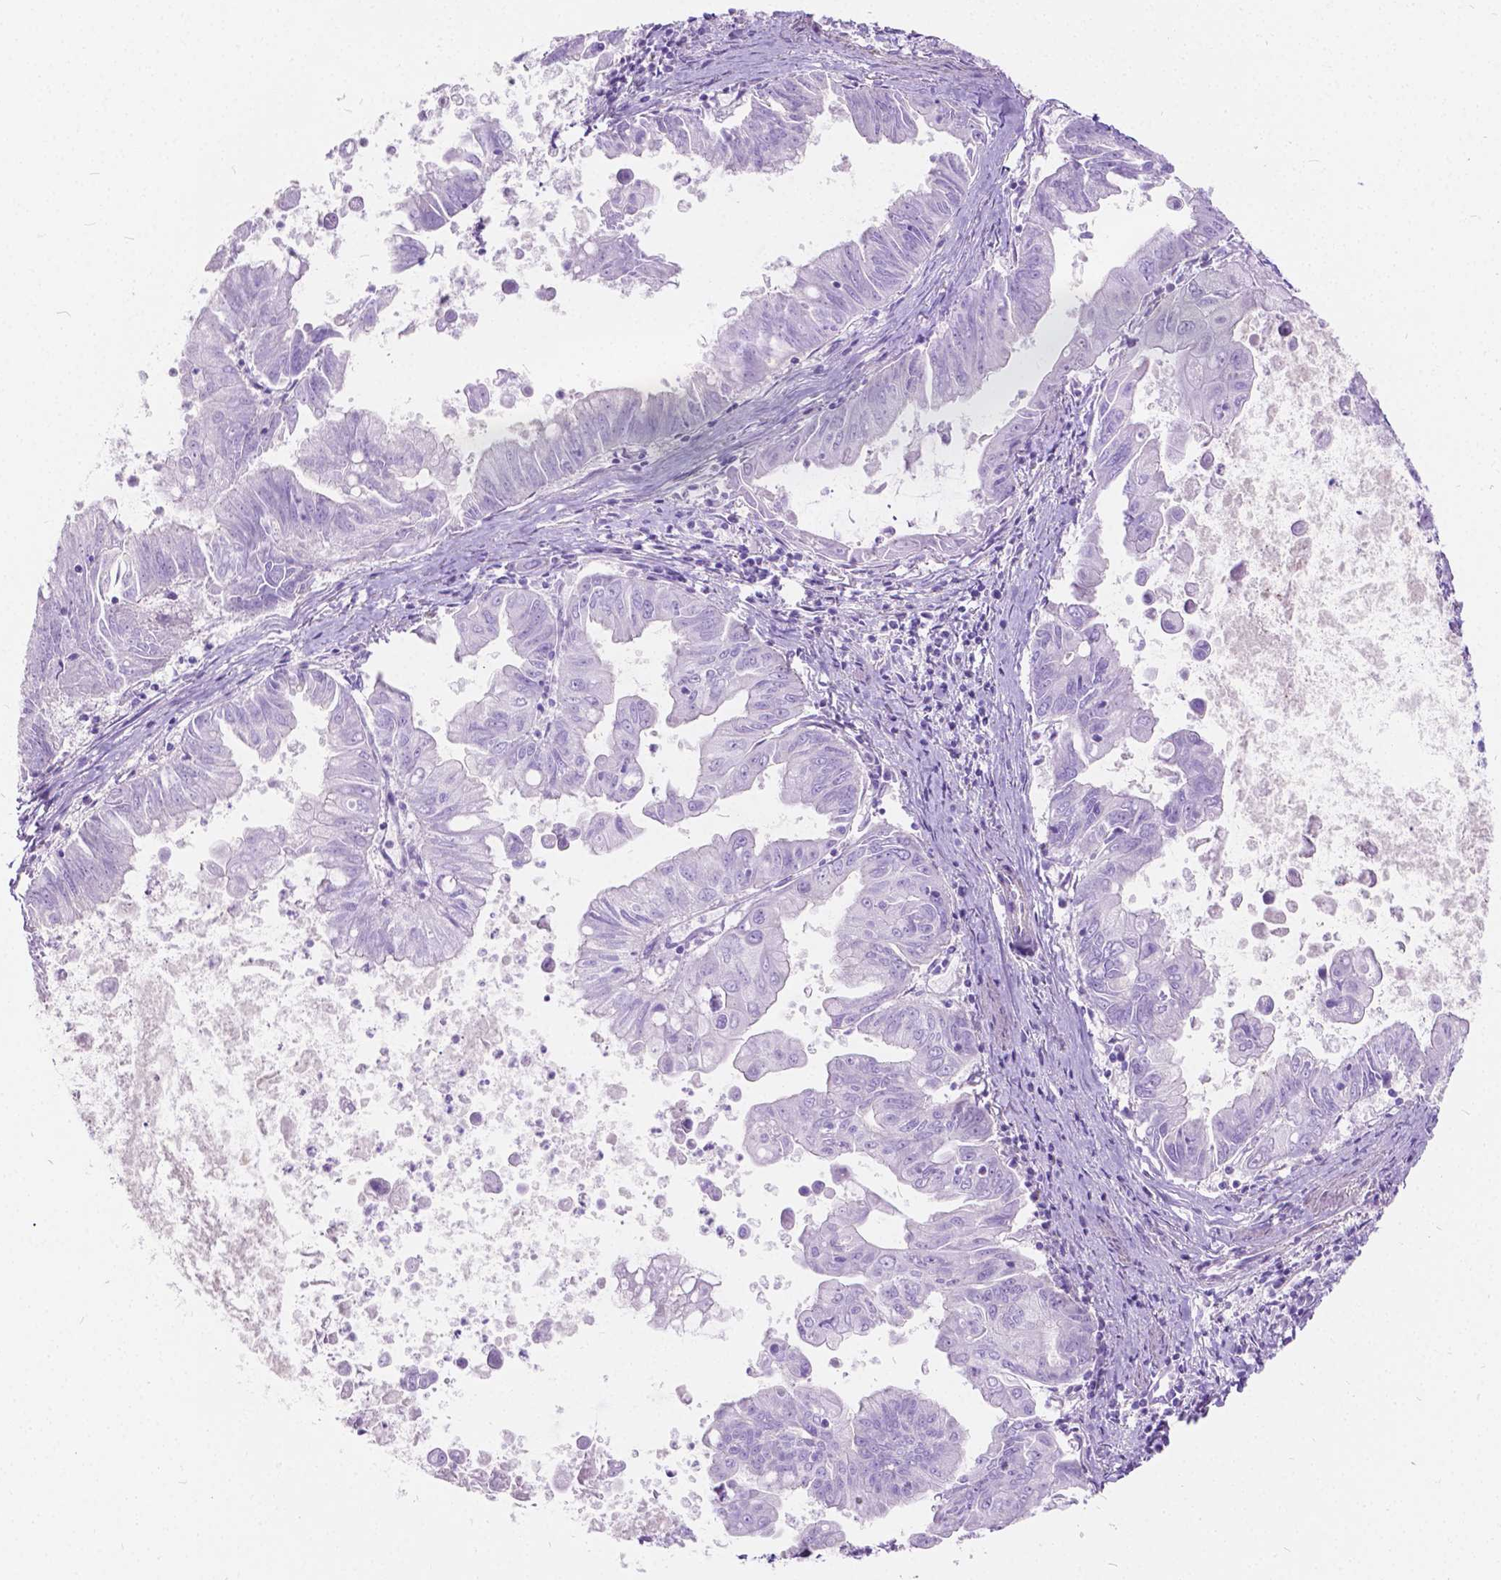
{"staining": {"intensity": "negative", "quantity": "none", "location": "none"}, "tissue": "stomach cancer", "cell_type": "Tumor cells", "image_type": "cancer", "snomed": [{"axis": "morphology", "description": "Adenocarcinoma, NOS"}, {"axis": "topography", "description": "Stomach, upper"}], "caption": "Tumor cells show no significant protein staining in stomach cancer.", "gene": "CHRM1", "patient": {"sex": "male", "age": 80}}